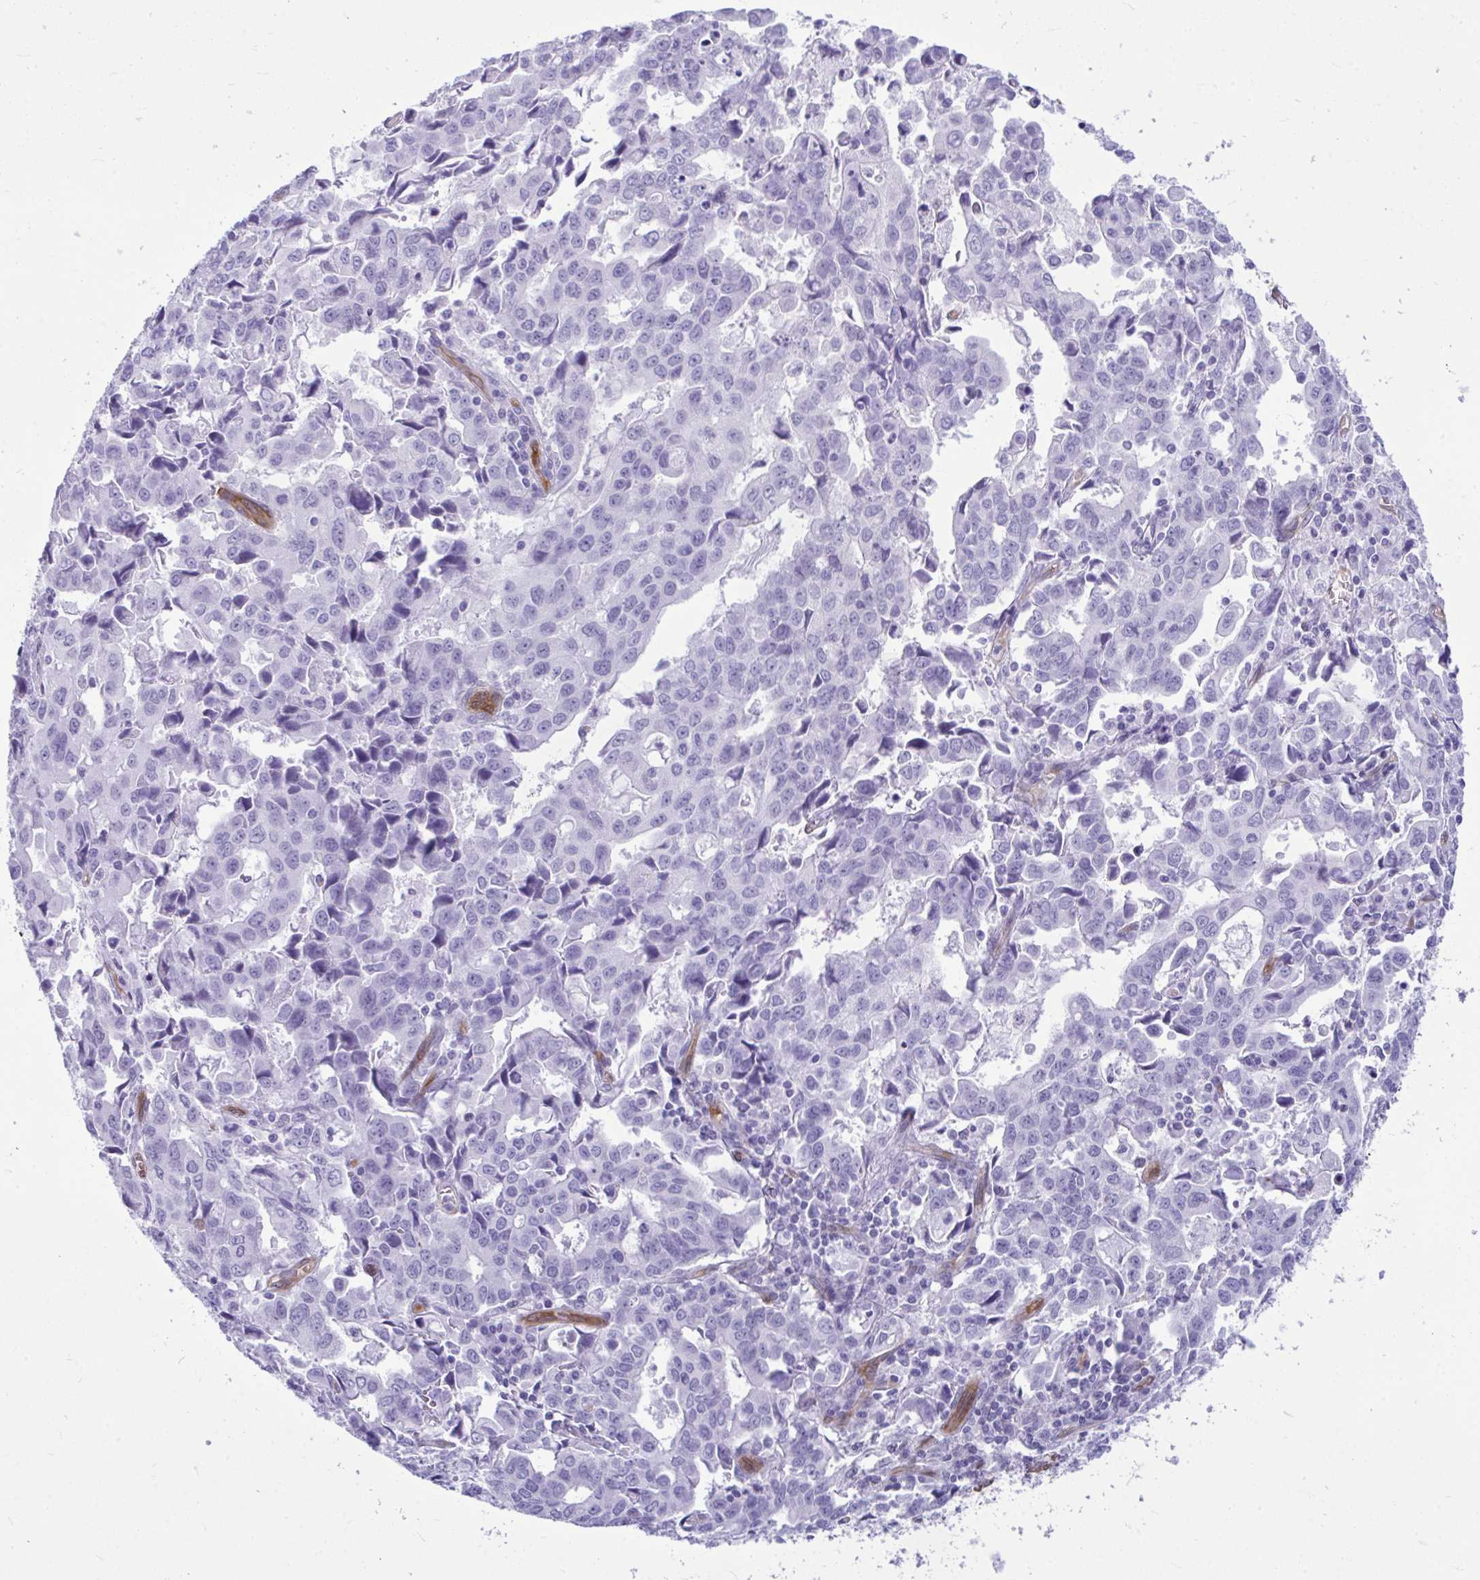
{"staining": {"intensity": "negative", "quantity": "none", "location": "none"}, "tissue": "stomach cancer", "cell_type": "Tumor cells", "image_type": "cancer", "snomed": [{"axis": "morphology", "description": "Adenocarcinoma, NOS"}, {"axis": "topography", "description": "Stomach, upper"}], "caption": "There is no significant positivity in tumor cells of adenocarcinoma (stomach).", "gene": "LIMS2", "patient": {"sex": "male", "age": 85}}